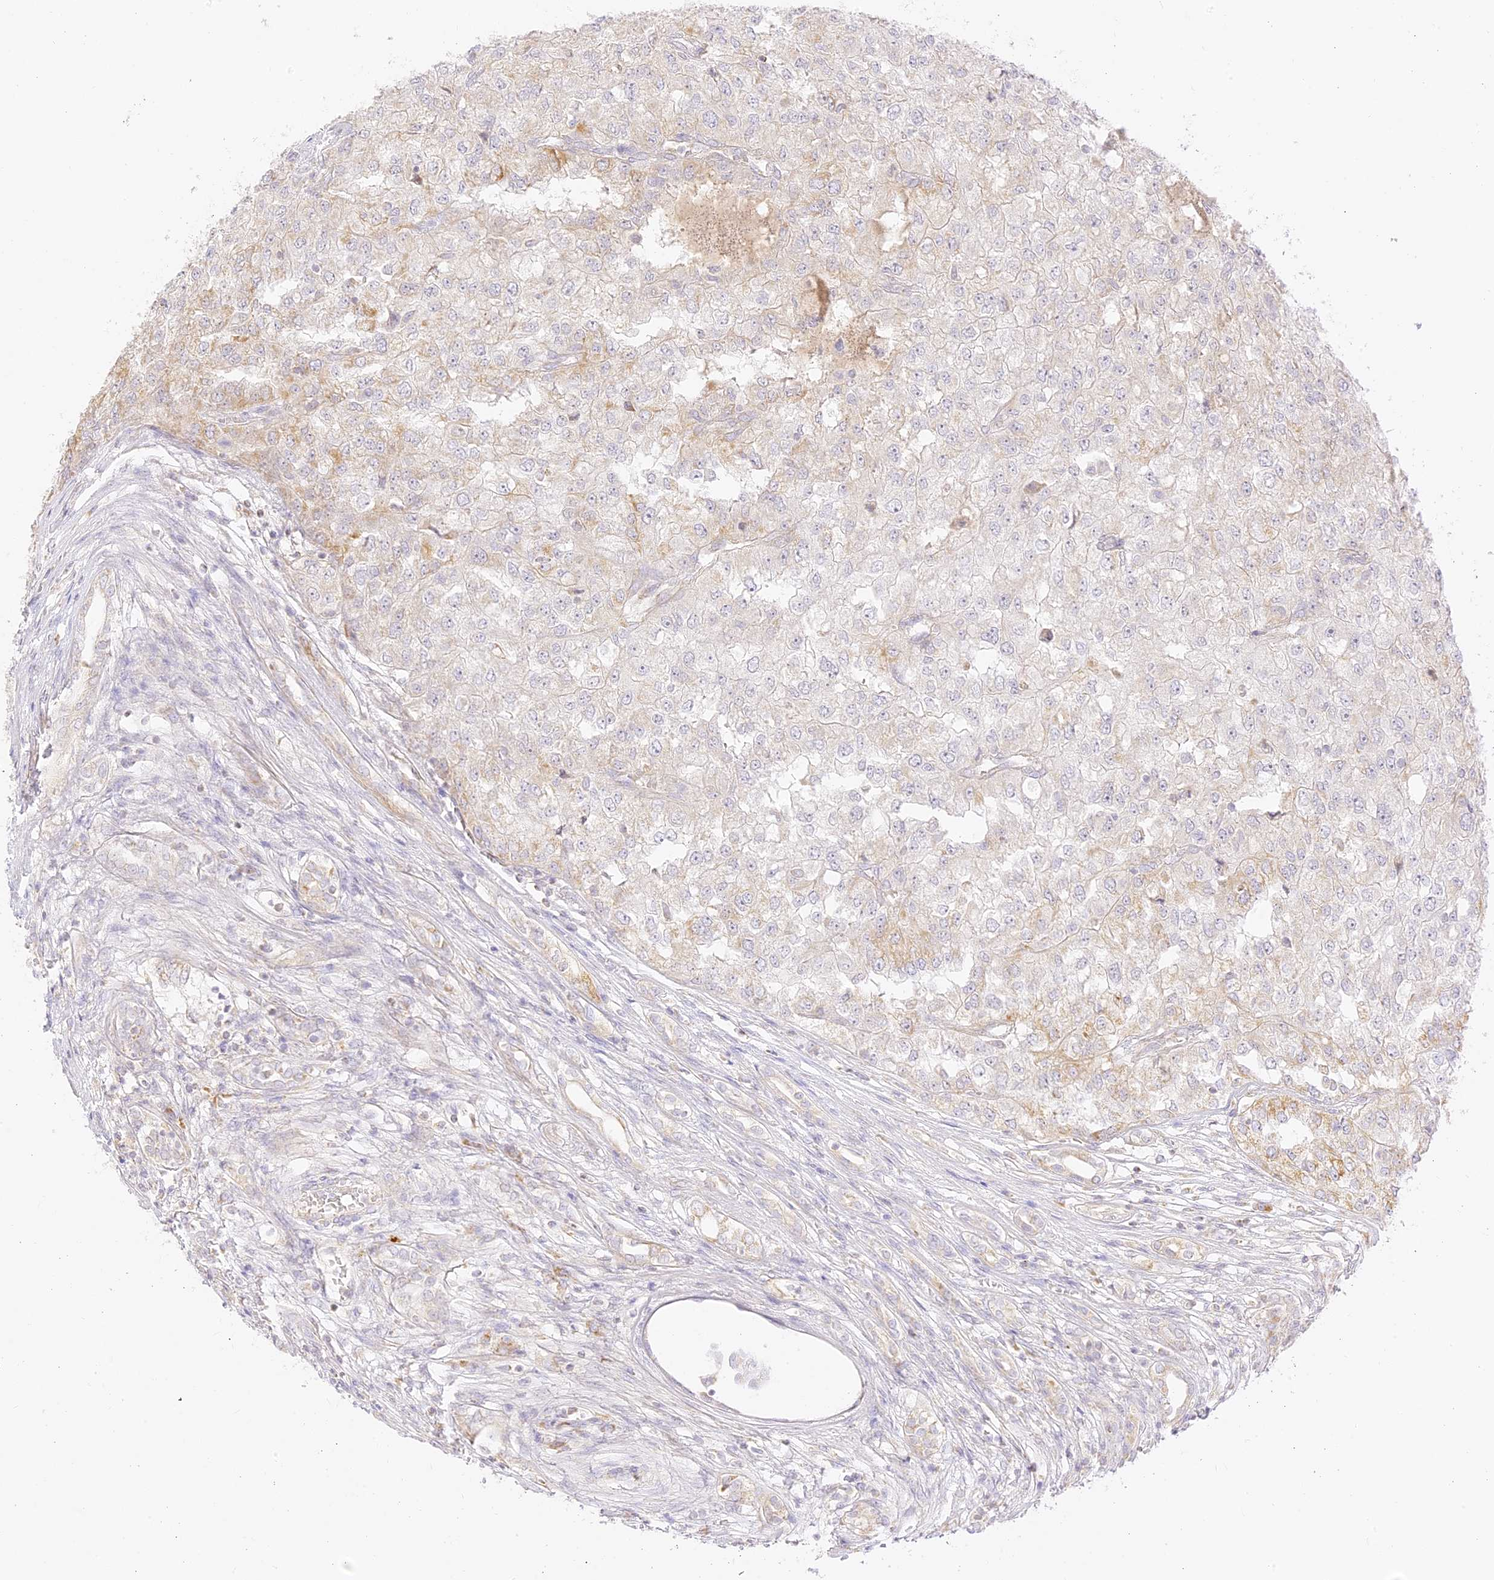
{"staining": {"intensity": "weak", "quantity": "<25%", "location": "cytoplasmic/membranous"}, "tissue": "renal cancer", "cell_type": "Tumor cells", "image_type": "cancer", "snomed": [{"axis": "morphology", "description": "Adenocarcinoma, NOS"}, {"axis": "topography", "description": "Kidney"}], "caption": "Histopathology image shows no significant protein staining in tumor cells of renal adenocarcinoma.", "gene": "LRRC15", "patient": {"sex": "female", "age": 54}}